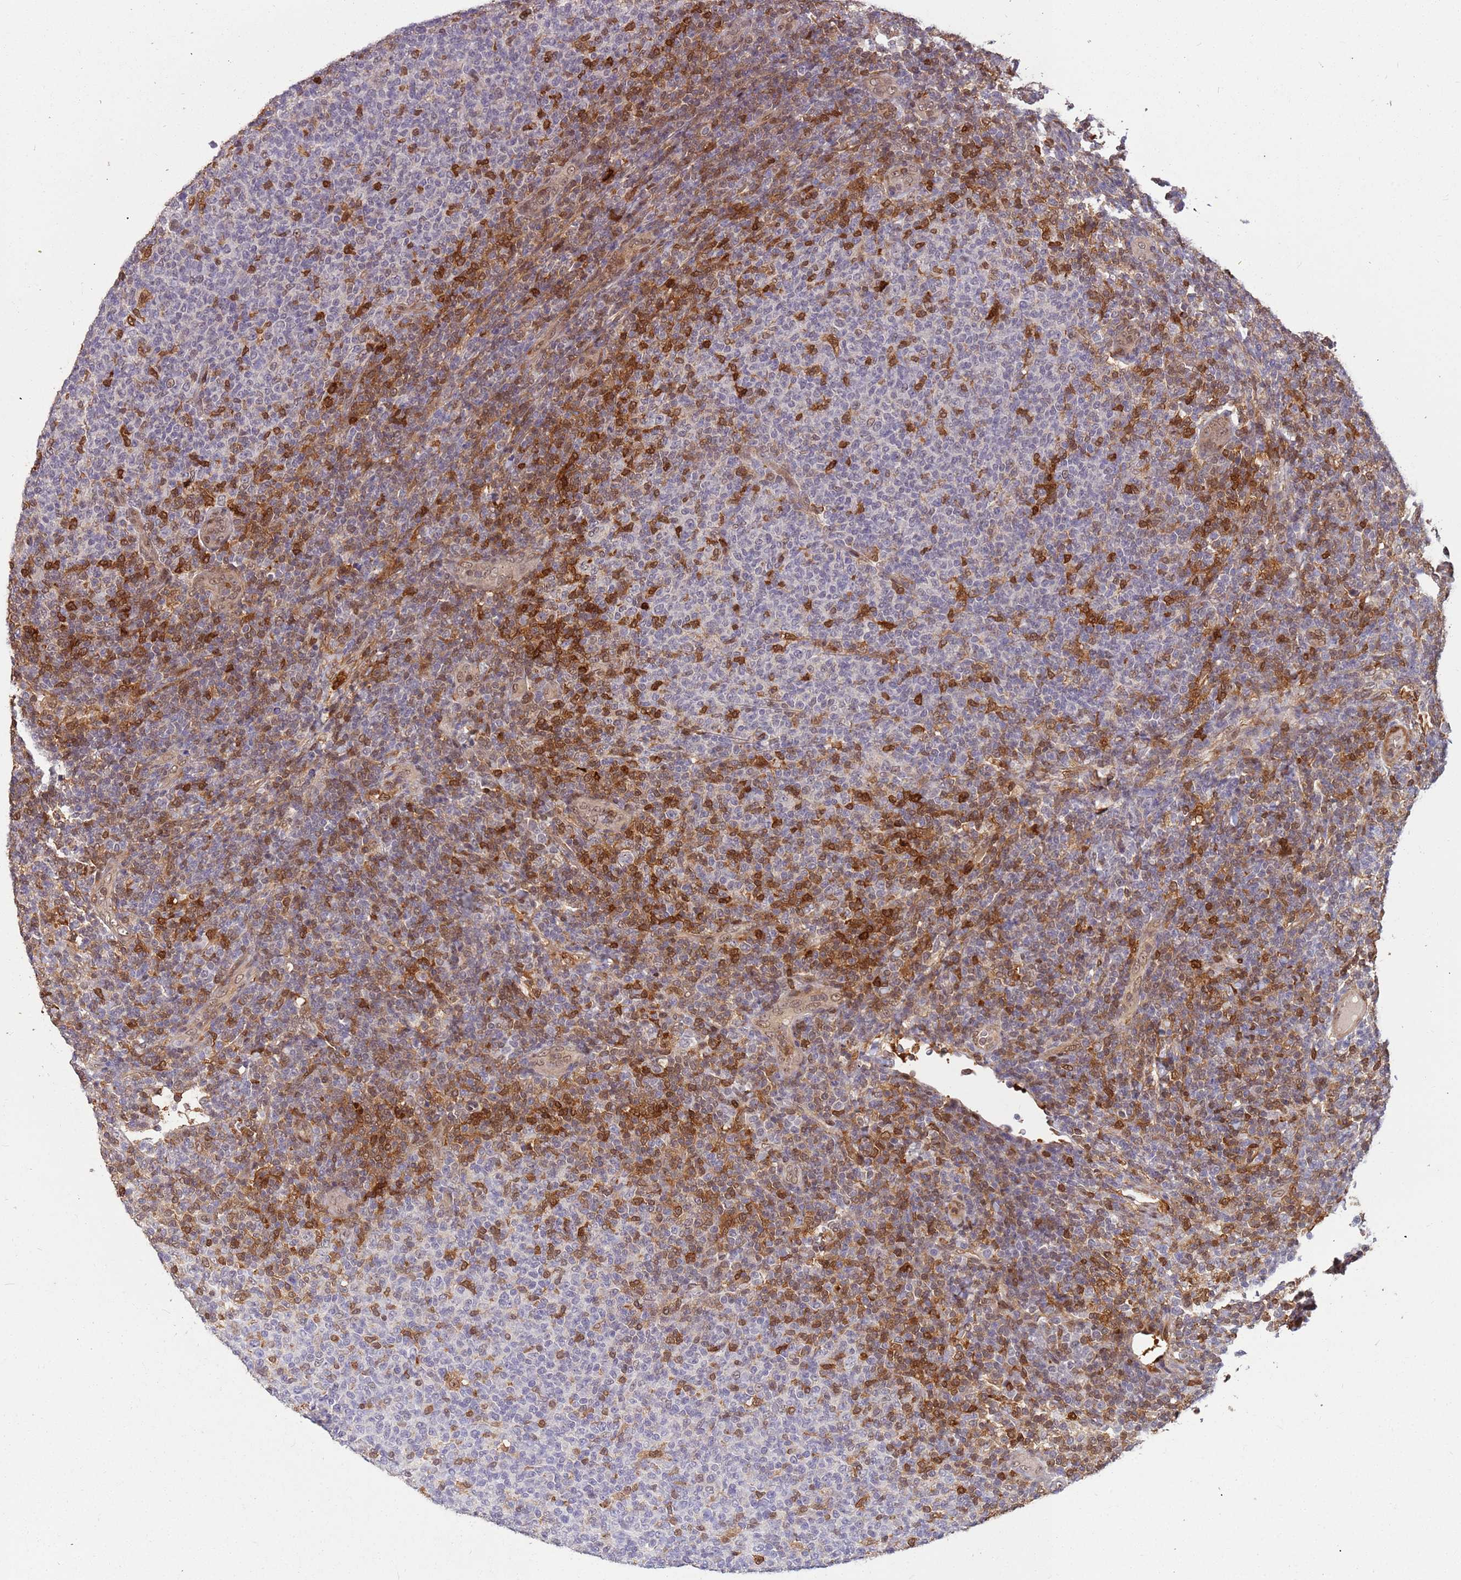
{"staining": {"intensity": "moderate", "quantity": "<25%", "location": "nuclear"}, "tissue": "lymphoma", "cell_type": "Tumor cells", "image_type": "cancer", "snomed": [{"axis": "morphology", "description": "Malignant lymphoma, non-Hodgkin's type, Low grade"}, {"axis": "topography", "description": "Lymph node"}], "caption": "The micrograph exhibits staining of lymphoma, revealing moderate nuclear protein expression (brown color) within tumor cells.", "gene": "GBP2", "patient": {"sex": "male", "age": 66}}